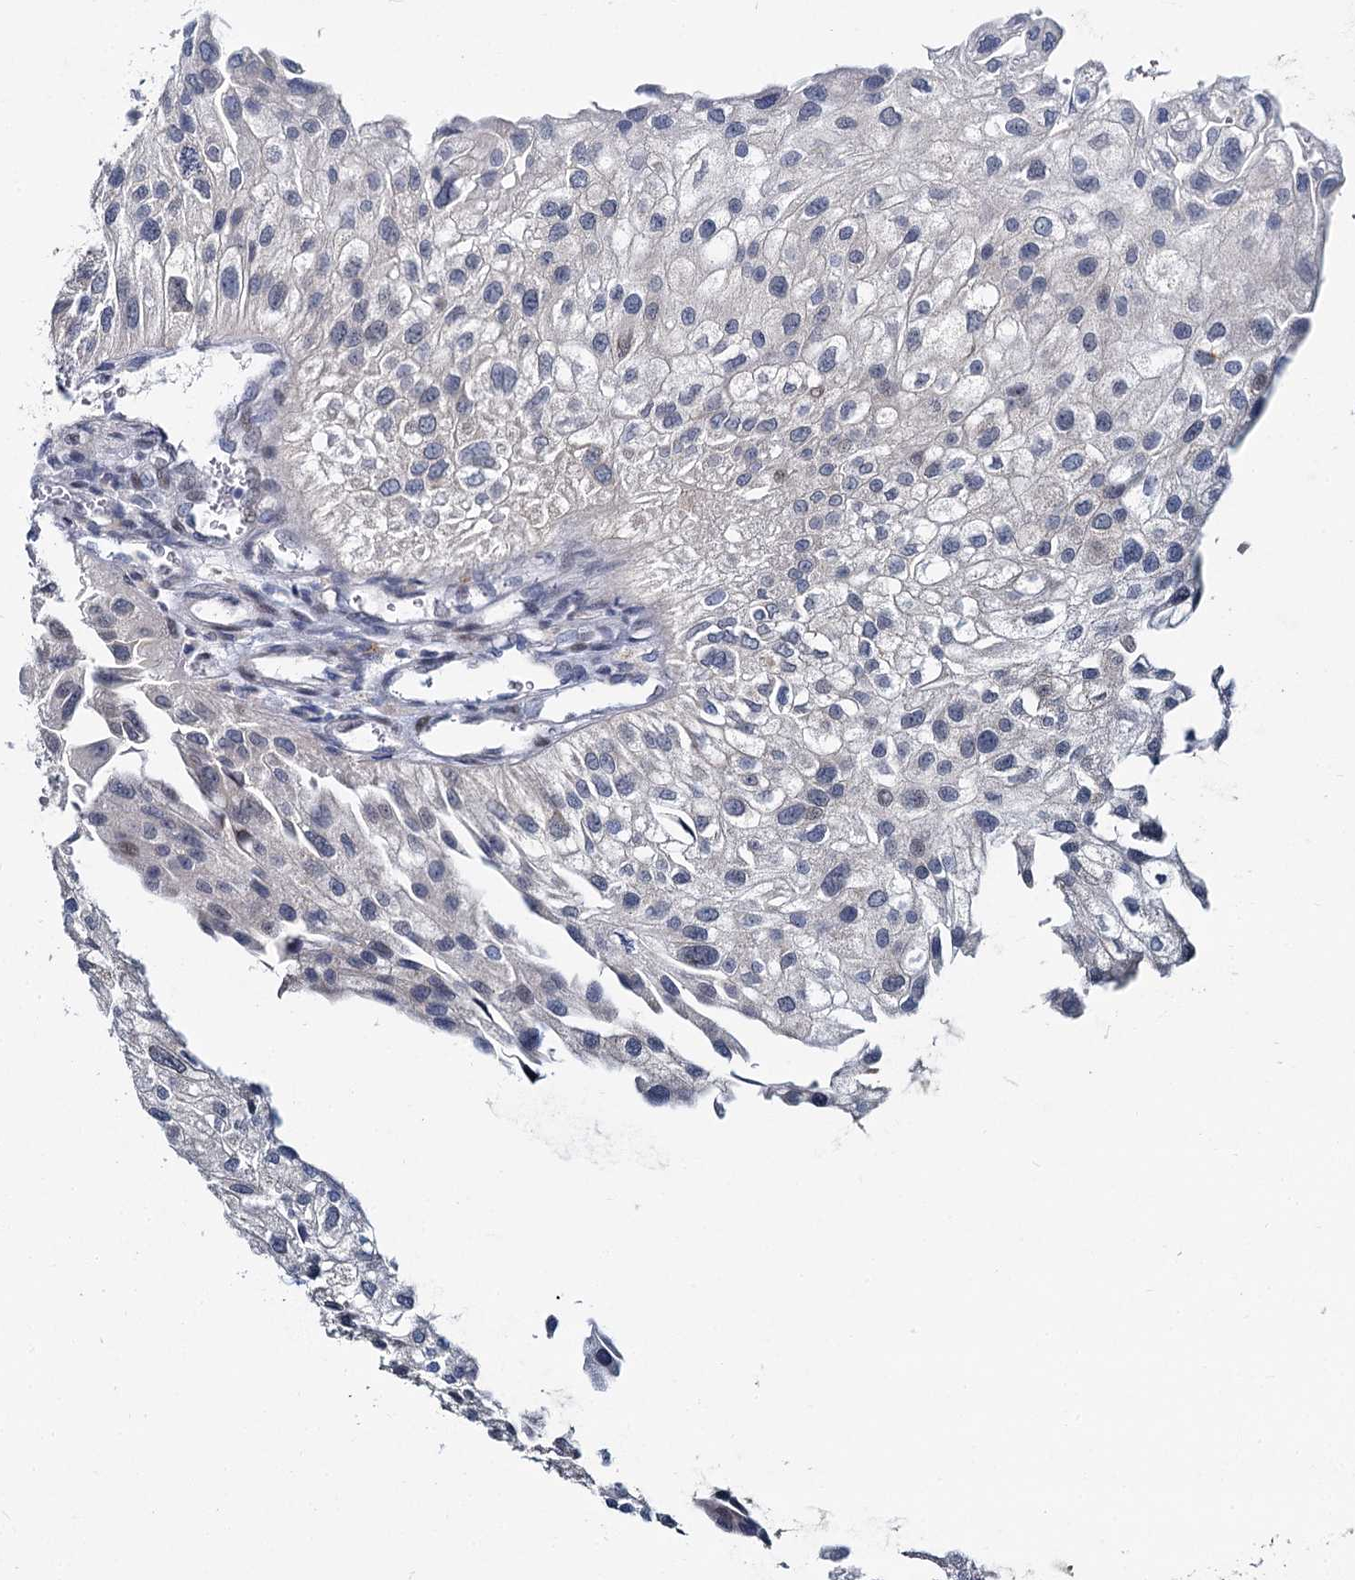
{"staining": {"intensity": "weak", "quantity": "<25%", "location": "nuclear"}, "tissue": "urothelial cancer", "cell_type": "Tumor cells", "image_type": "cancer", "snomed": [{"axis": "morphology", "description": "Urothelial carcinoma, Low grade"}, {"axis": "topography", "description": "Urinary bladder"}], "caption": "The photomicrograph exhibits no staining of tumor cells in urothelial cancer. (Stains: DAB immunohistochemistry with hematoxylin counter stain, Microscopy: brightfield microscopy at high magnification).", "gene": "ACRBP", "patient": {"sex": "female", "age": 89}}